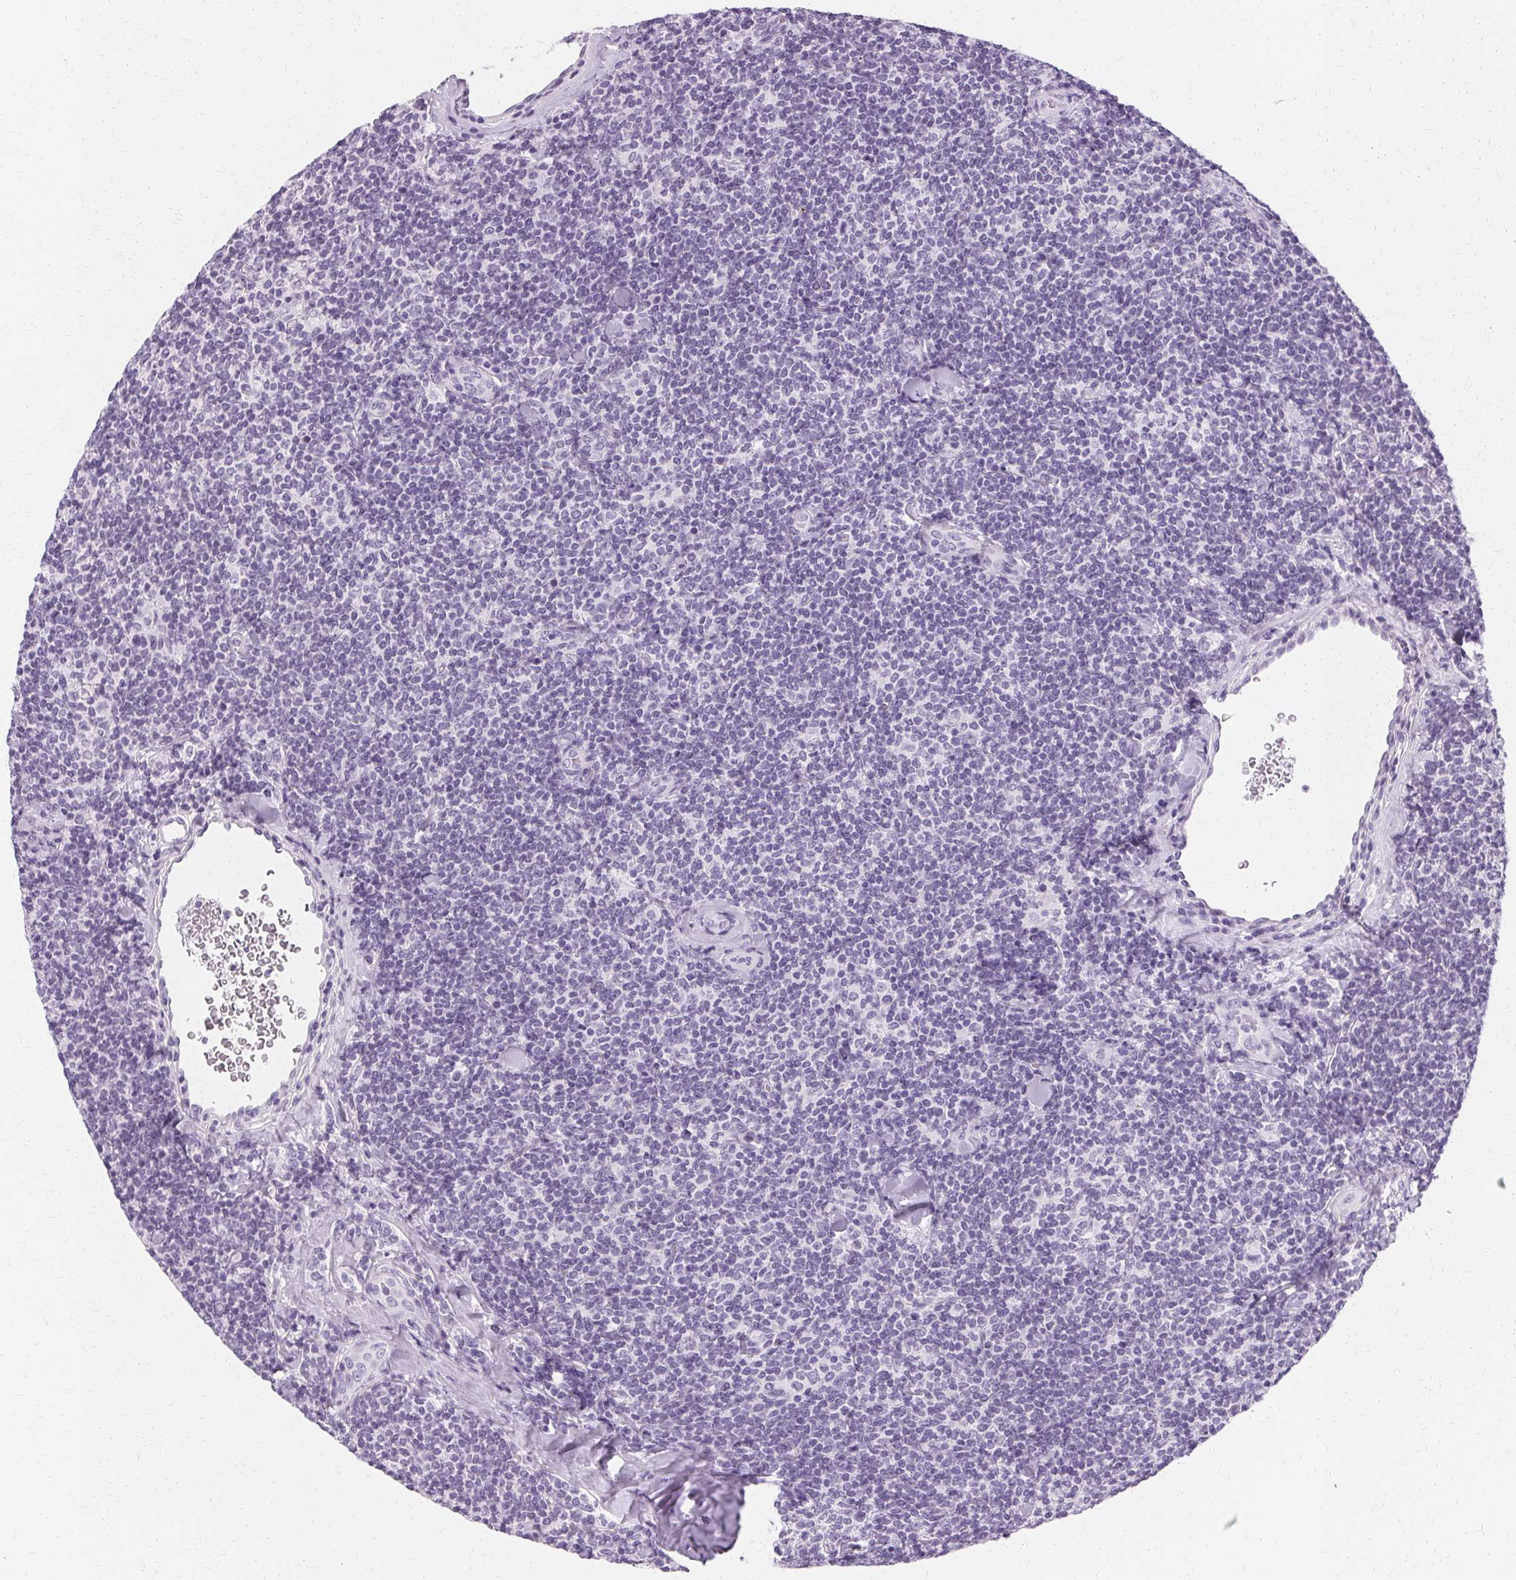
{"staining": {"intensity": "negative", "quantity": "none", "location": "none"}, "tissue": "lymphoma", "cell_type": "Tumor cells", "image_type": "cancer", "snomed": [{"axis": "morphology", "description": "Malignant lymphoma, non-Hodgkin's type, Low grade"}, {"axis": "topography", "description": "Lymph node"}], "caption": "Immunohistochemical staining of human low-grade malignant lymphoma, non-Hodgkin's type demonstrates no significant staining in tumor cells.", "gene": "KRT6C", "patient": {"sex": "female", "age": 56}}